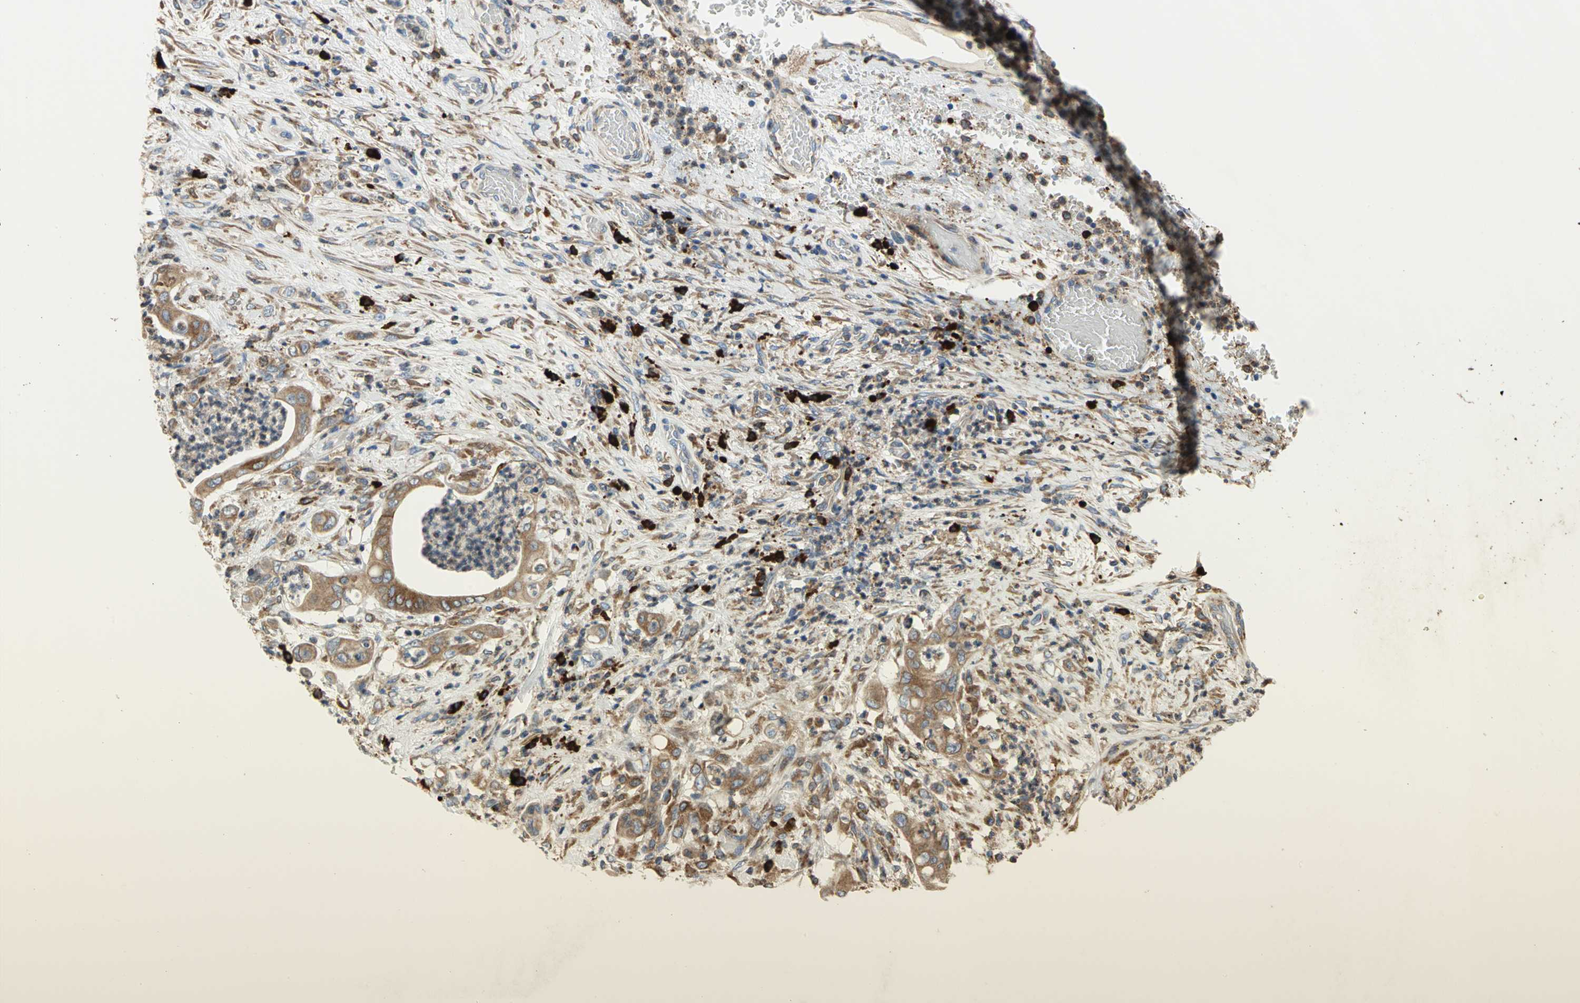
{"staining": {"intensity": "moderate", "quantity": ">75%", "location": "cytoplasmic/membranous"}, "tissue": "stomach cancer", "cell_type": "Tumor cells", "image_type": "cancer", "snomed": [{"axis": "morphology", "description": "Adenocarcinoma, NOS"}, {"axis": "topography", "description": "Stomach"}], "caption": "Stomach adenocarcinoma stained with a brown dye displays moderate cytoplasmic/membranous positive expression in about >75% of tumor cells.", "gene": "SDF2L1", "patient": {"sex": "female", "age": 73}}